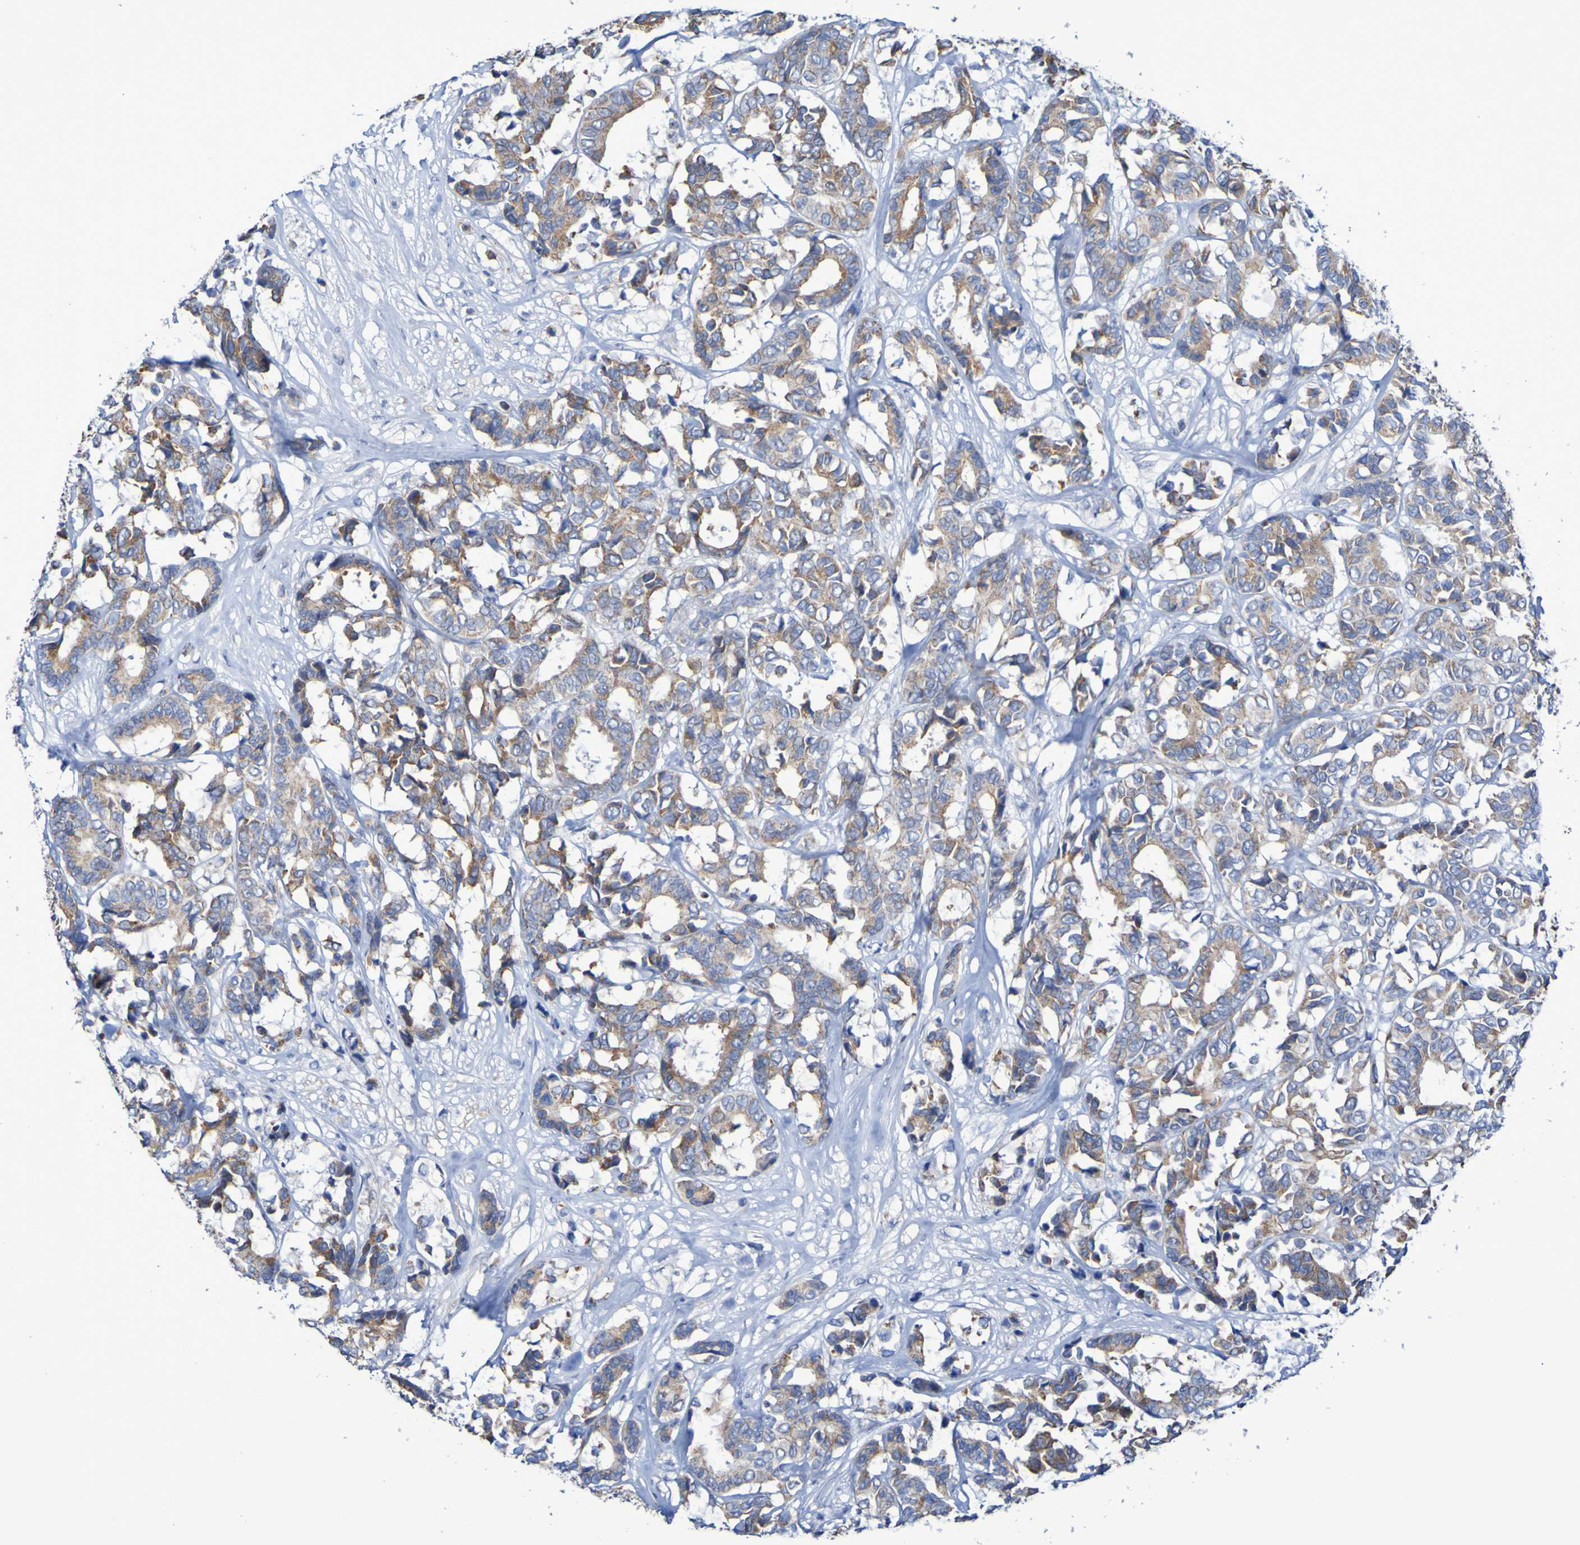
{"staining": {"intensity": "moderate", "quantity": ">75%", "location": "cytoplasmic/membranous"}, "tissue": "breast cancer", "cell_type": "Tumor cells", "image_type": "cancer", "snomed": [{"axis": "morphology", "description": "Duct carcinoma"}, {"axis": "topography", "description": "Breast"}], "caption": "Breast cancer (infiltrating ductal carcinoma) tissue demonstrates moderate cytoplasmic/membranous staining in about >75% of tumor cells, visualized by immunohistochemistry.", "gene": "CNTN2", "patient": {"sex": "female", "age": 87}}